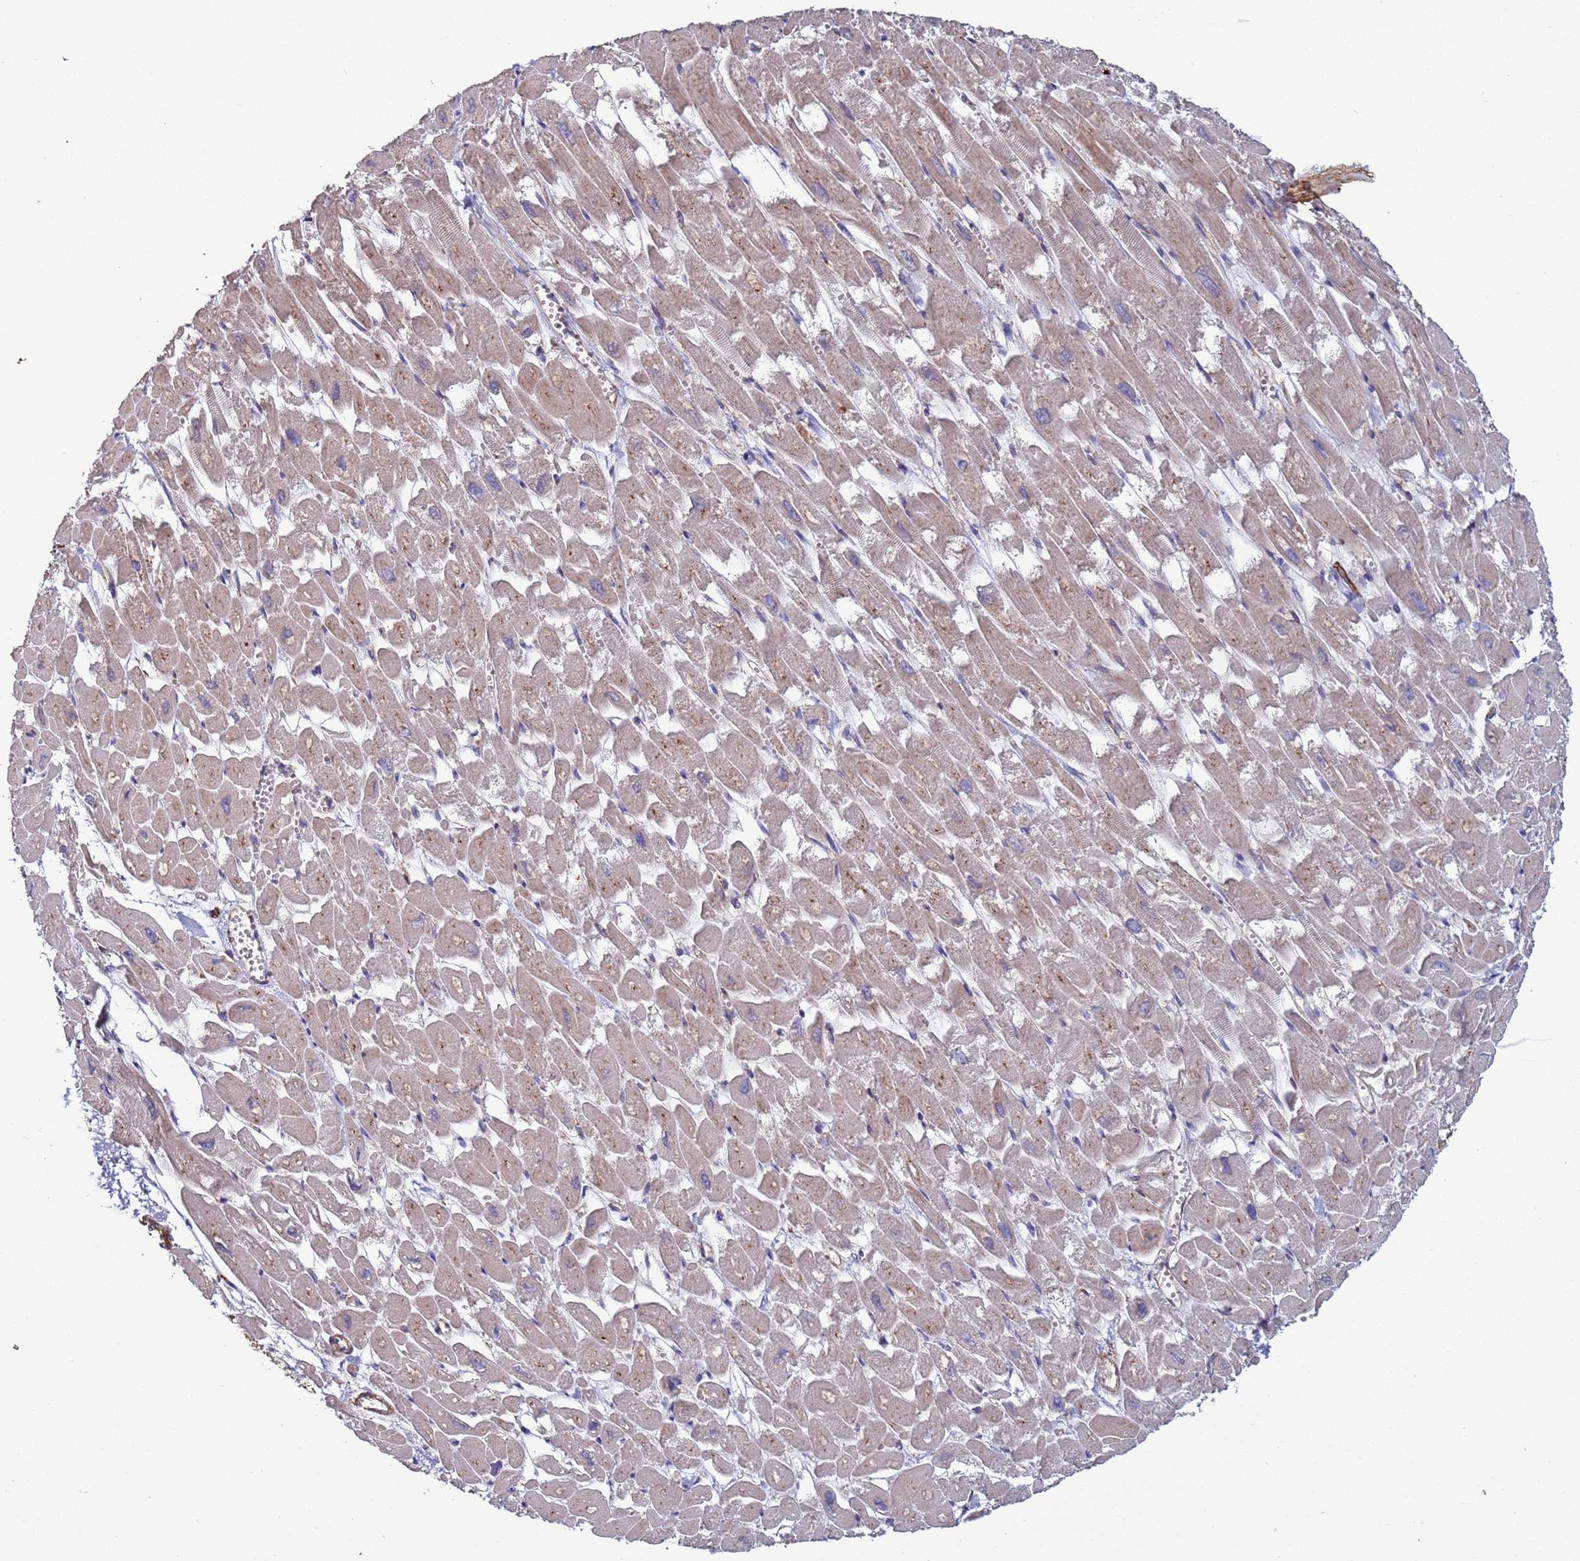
{"staining": {"intensity": "weak", "quantity": "25%-75%", "location": "cytoplasmic/membranous"}, "tissue": "heart muscle", "cell_type": "Cardiomyocytes", "image_type": "normal", "snomed": [{"axis": "morphology", "description": "Normal tissue, NOS"}, {"axis": "topography", "description": "Heart"}], "caption": "Heart muscle stained with a brown dye exhibits weak cytoplasmic/membranous positive expression in approximately 25%-75% of cardiomyocytes.", "gene": "ZBTB39", "patient": {"sex": "male", "age": 54}}